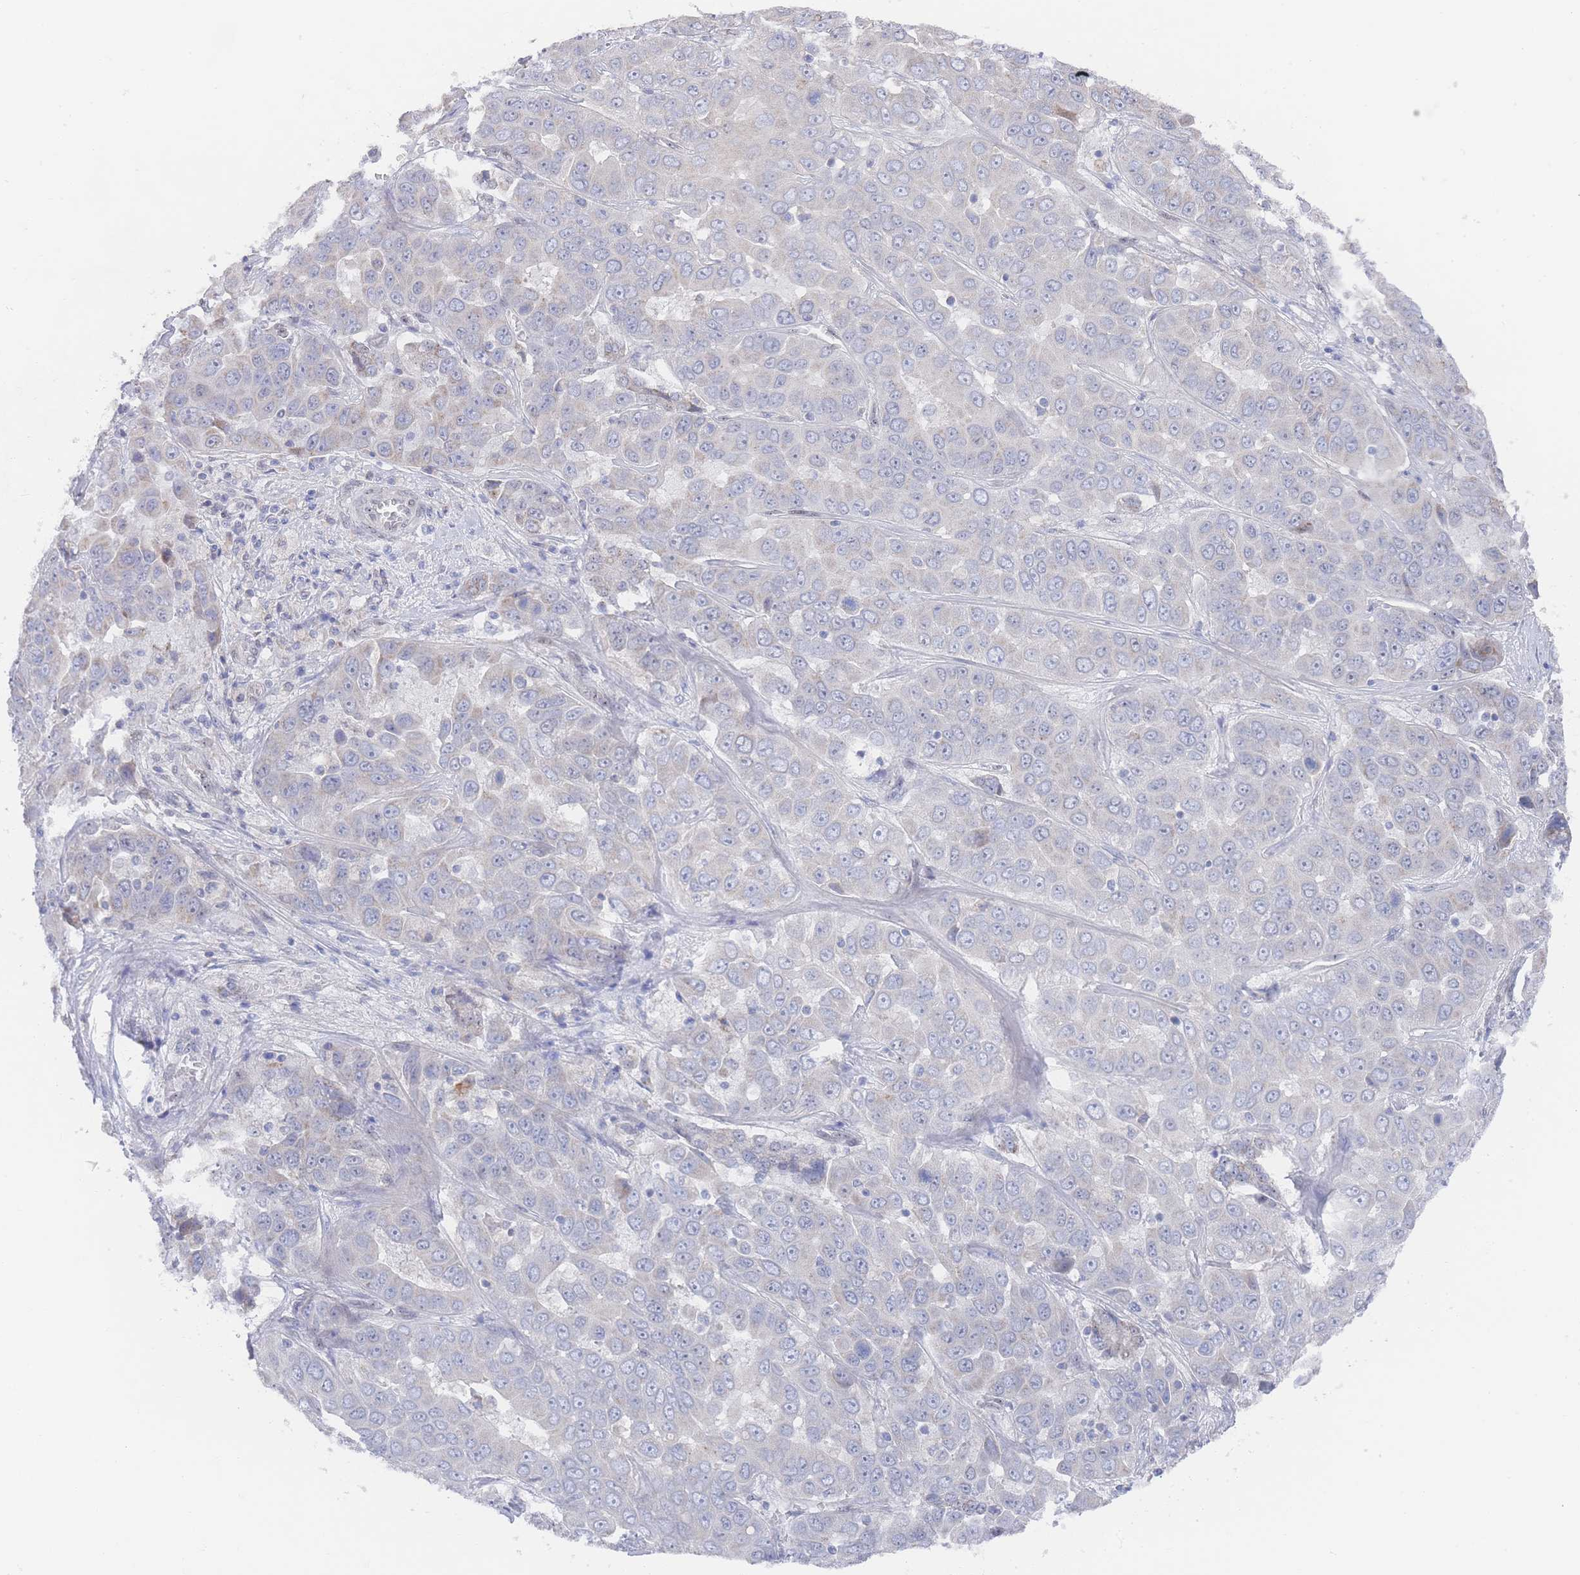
{"staining": {"intensity": "negative", "quantity": "none", "location": "none"}, "tissue": "liver cancer", "cell_type": "Tumor cells", "image_type": "cancer", "snomed": [{"axis": "morphology", "description": "Cholangiocarcinoma"}, {"axis": "topography", "description": "Liver"}], "caption": "IHC photomicrograph of cholangiocarcinoma (liver) stained for a protein (brown), which displays no positivity in tumor cells.", "gene": "ZNF142", "patient": {"sex": "female", "age": 52}}